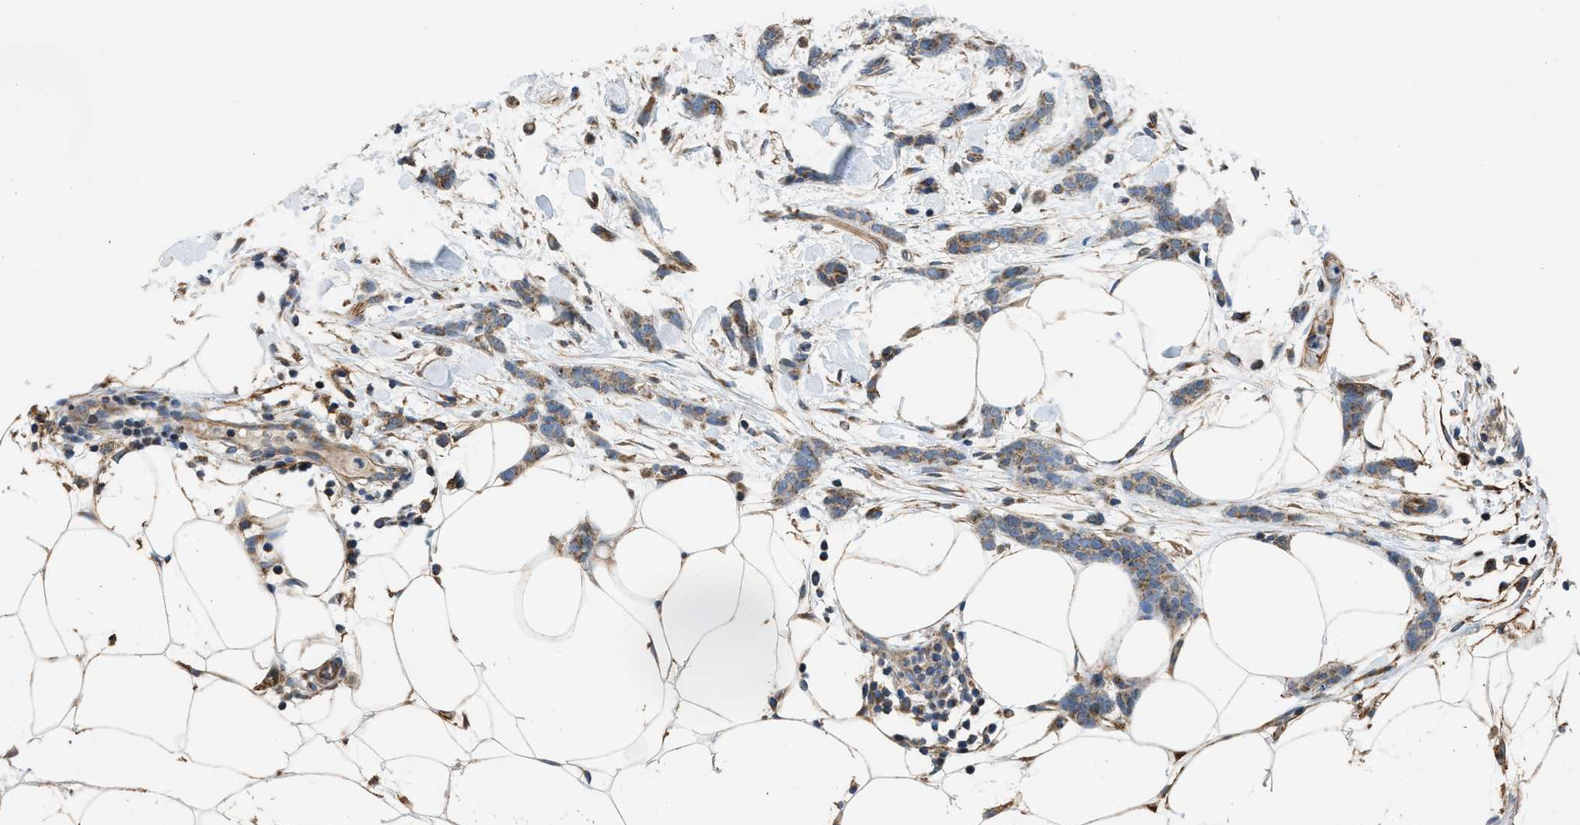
{"staining": {"intensity": "weak", "quantity": ">75%", "location": "cytoplasmic/membranous"}, "tissue": "breast cancer", "cell_type": "Tumor cells", "image_type": "cancer", "snomed": [{"axis": "morphology", "description": "Lobular carcinoma"}, {"axis": "topography", "description": "Skin"}, {"axis": "topography", "description": "Breast"}], "caption": "Protein analysis of breast cancer tissue exhibits weak cytoplasmic/membranous expression in about >75% of tumor cells.", "gene": "SLC10A3", "patient": {"sex": "female", "age": 46}}